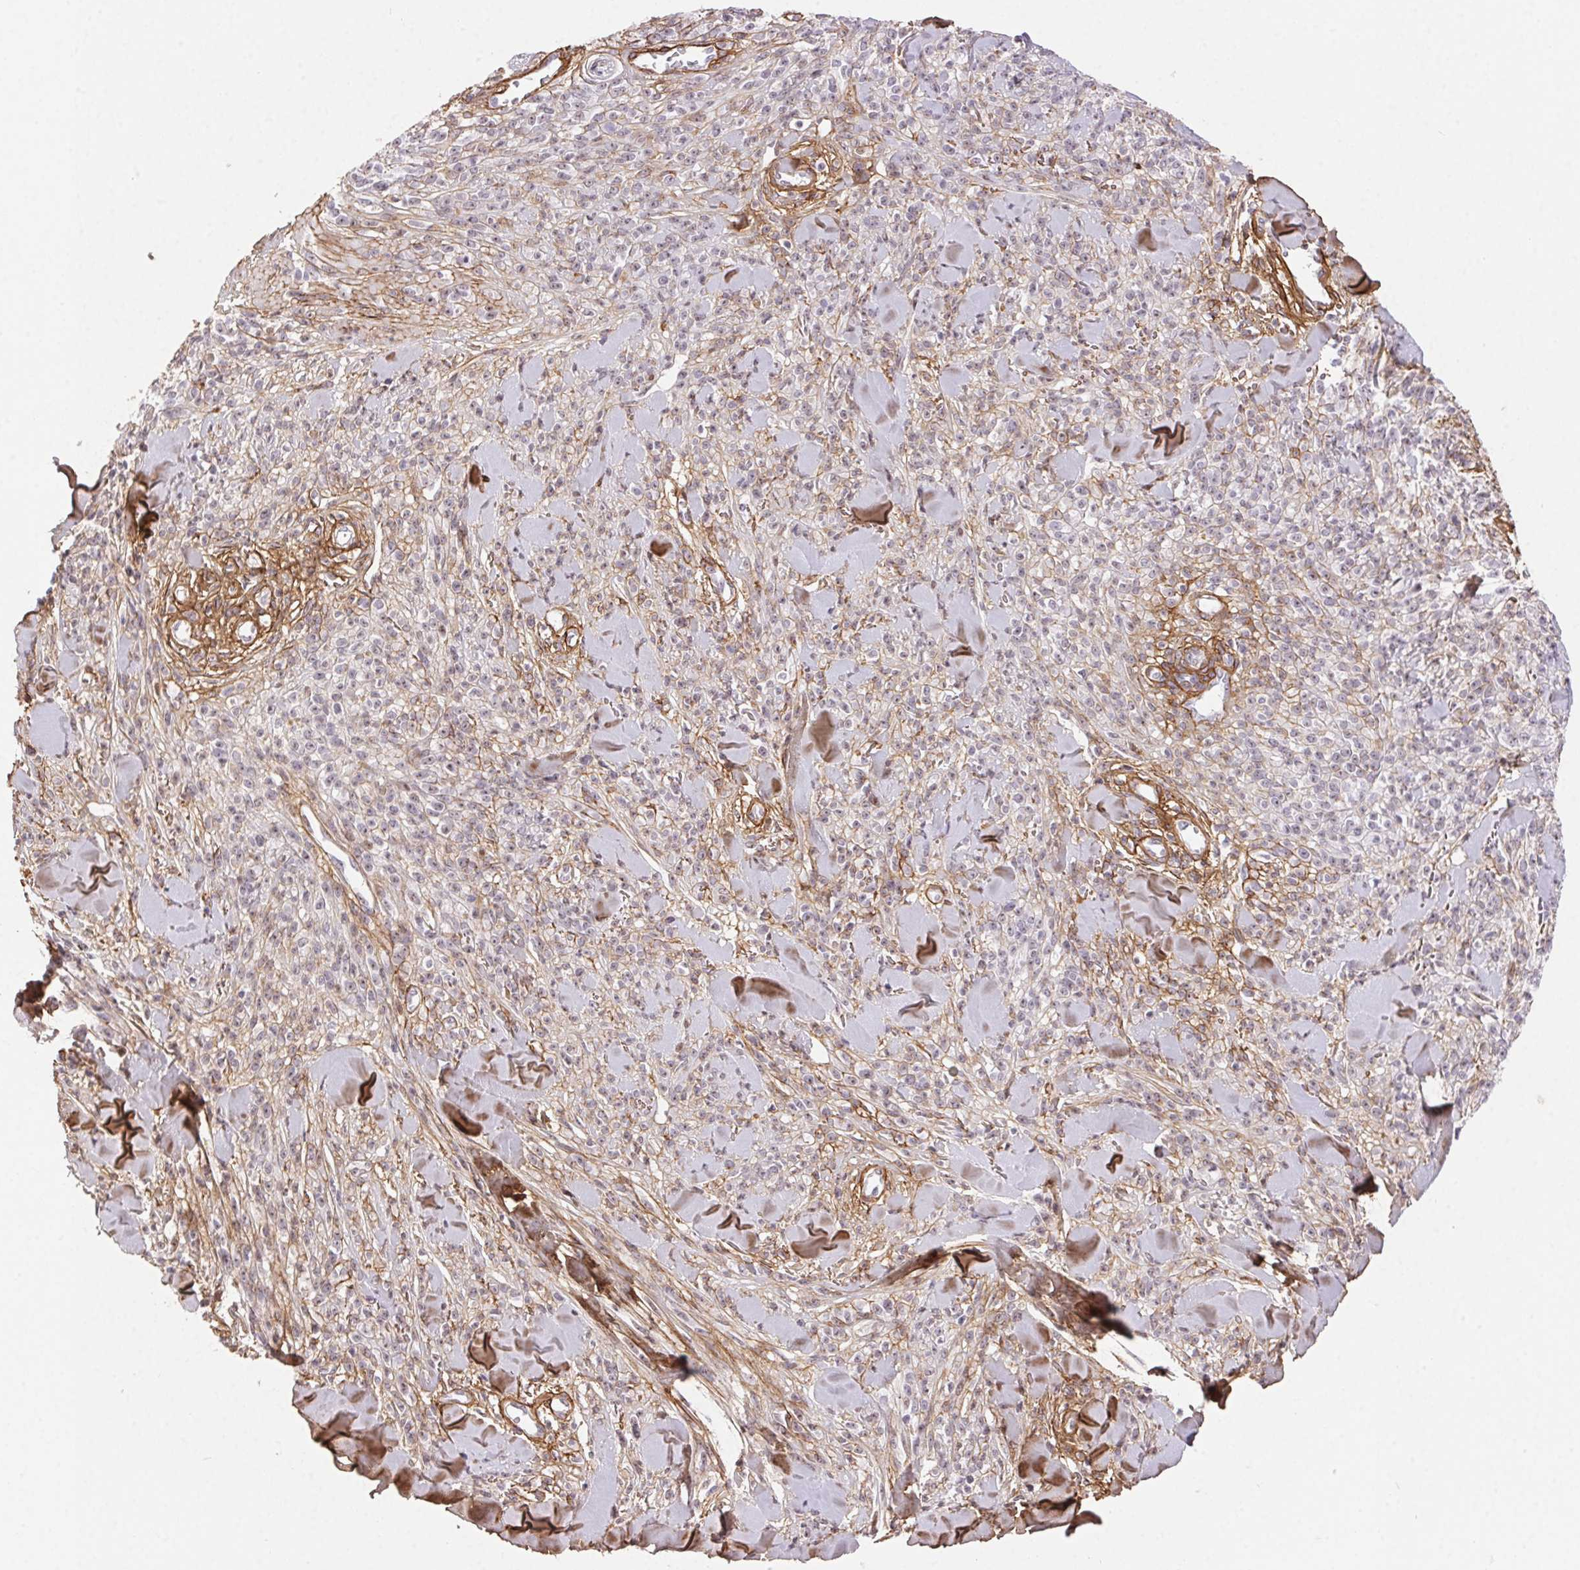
{"staining": {"intensity": "negative", "quantity": "none", "location": "none"}, "tissue": "melanoma", "cell_type": "Tumor cells", "image_type": "cancer", "snomed": [{"axis": "morphology", "description": "Malignant melanoma, NOS"}, {"axis": "topography", "description": "Skin"}, {"axis": "topography", "description": "Skin of trunk"}], "caption": "IHC of human melanoma exhibits no expression in tumor cells.", "gene": "PDZD2", "patient": {"sex": "male", "age": 74}}